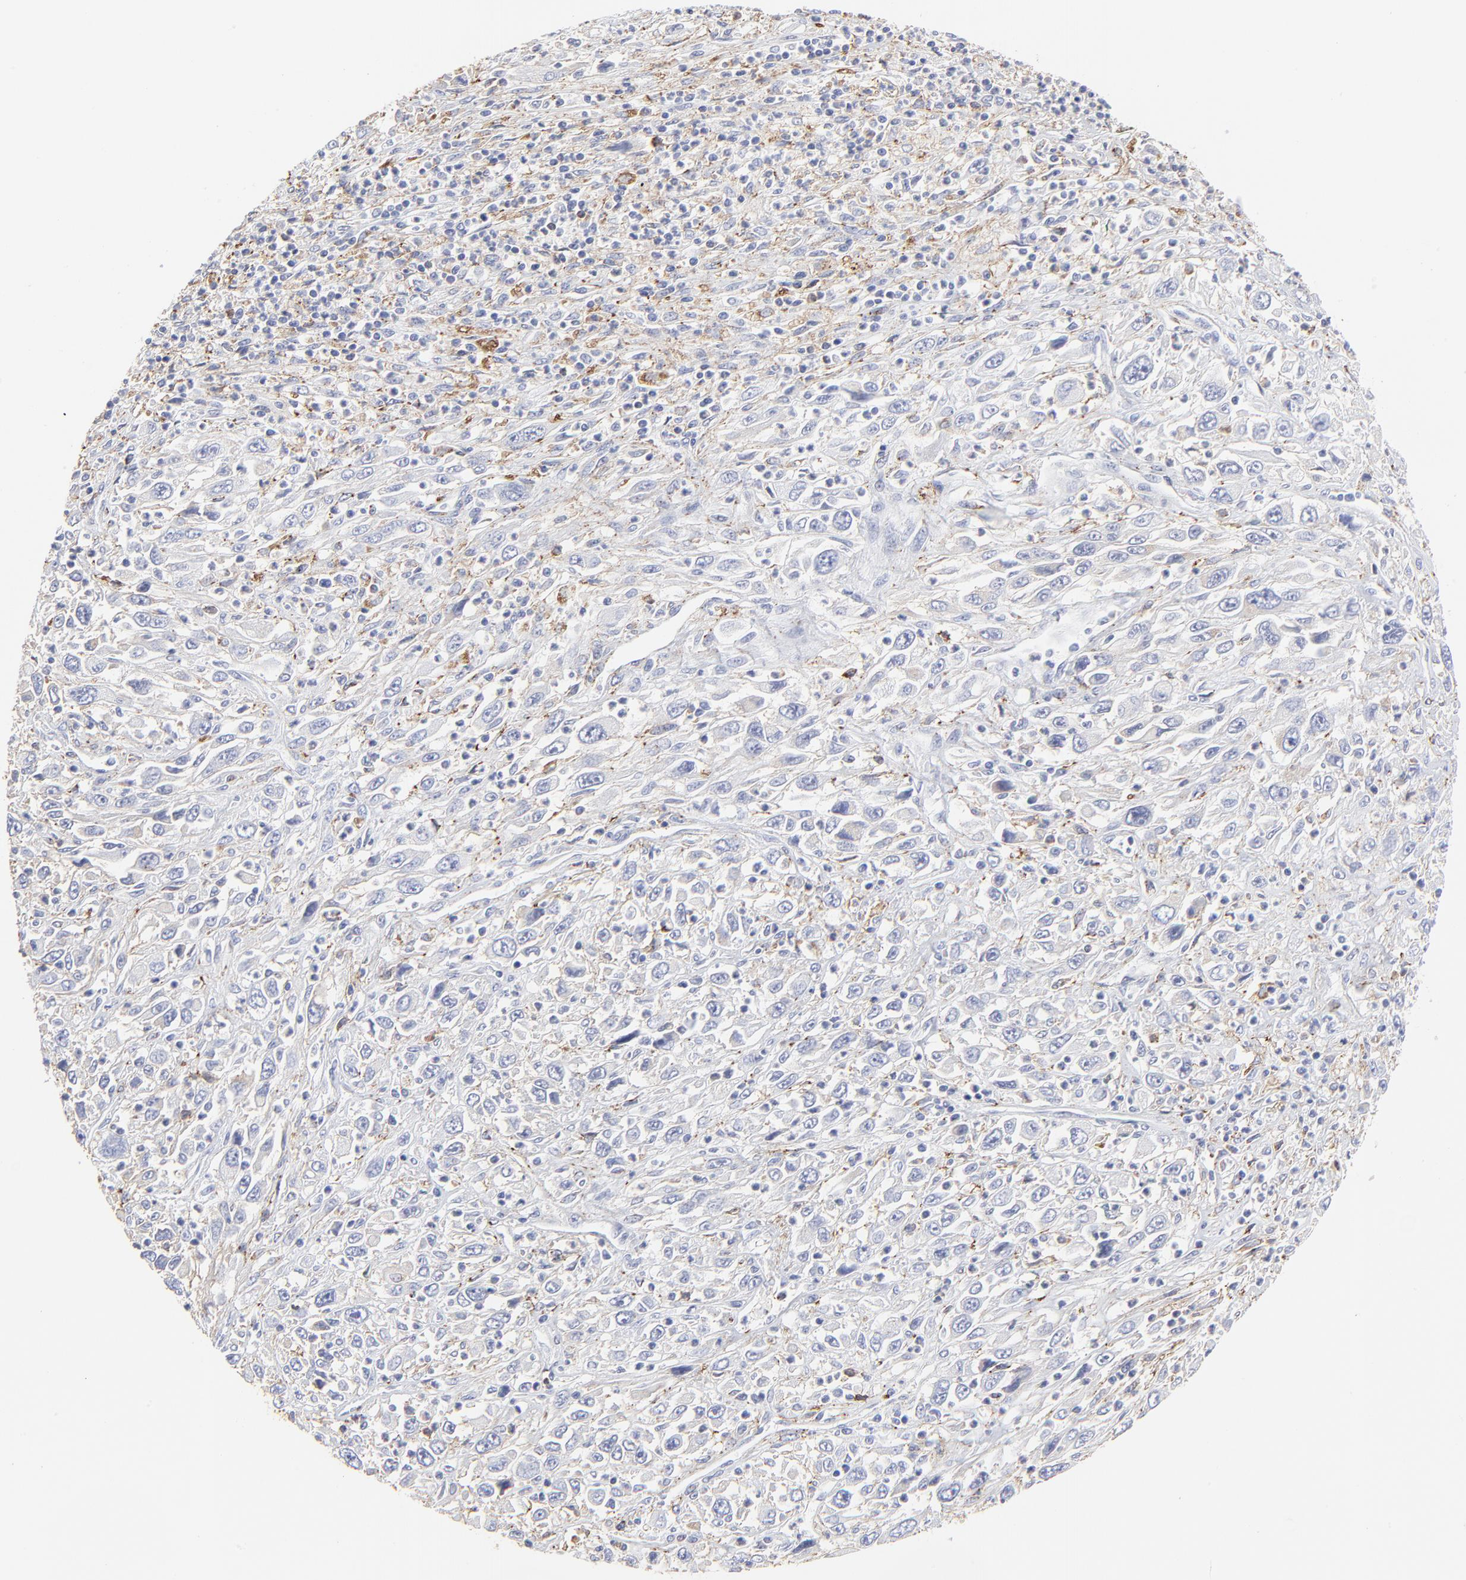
{"staining": {"intensity": "negative", "quantity": "none", "location": "none"}, "tissue": "melanoma", "cell_type": "Tumor cells", "image_type": "cancer", "snomed": [{"axis": "morphology", "description": "Malignant melanoma, Metastatic site"}, {"axis": "topography", "description": "Skin"}], "caption": "Malignant melanoma (metastatic site) was stained to show a protein in brown. There is no significant positivity in tumor cells.", "gene": "ANXA6", "patient": {"sex": "female", "age": 56}}